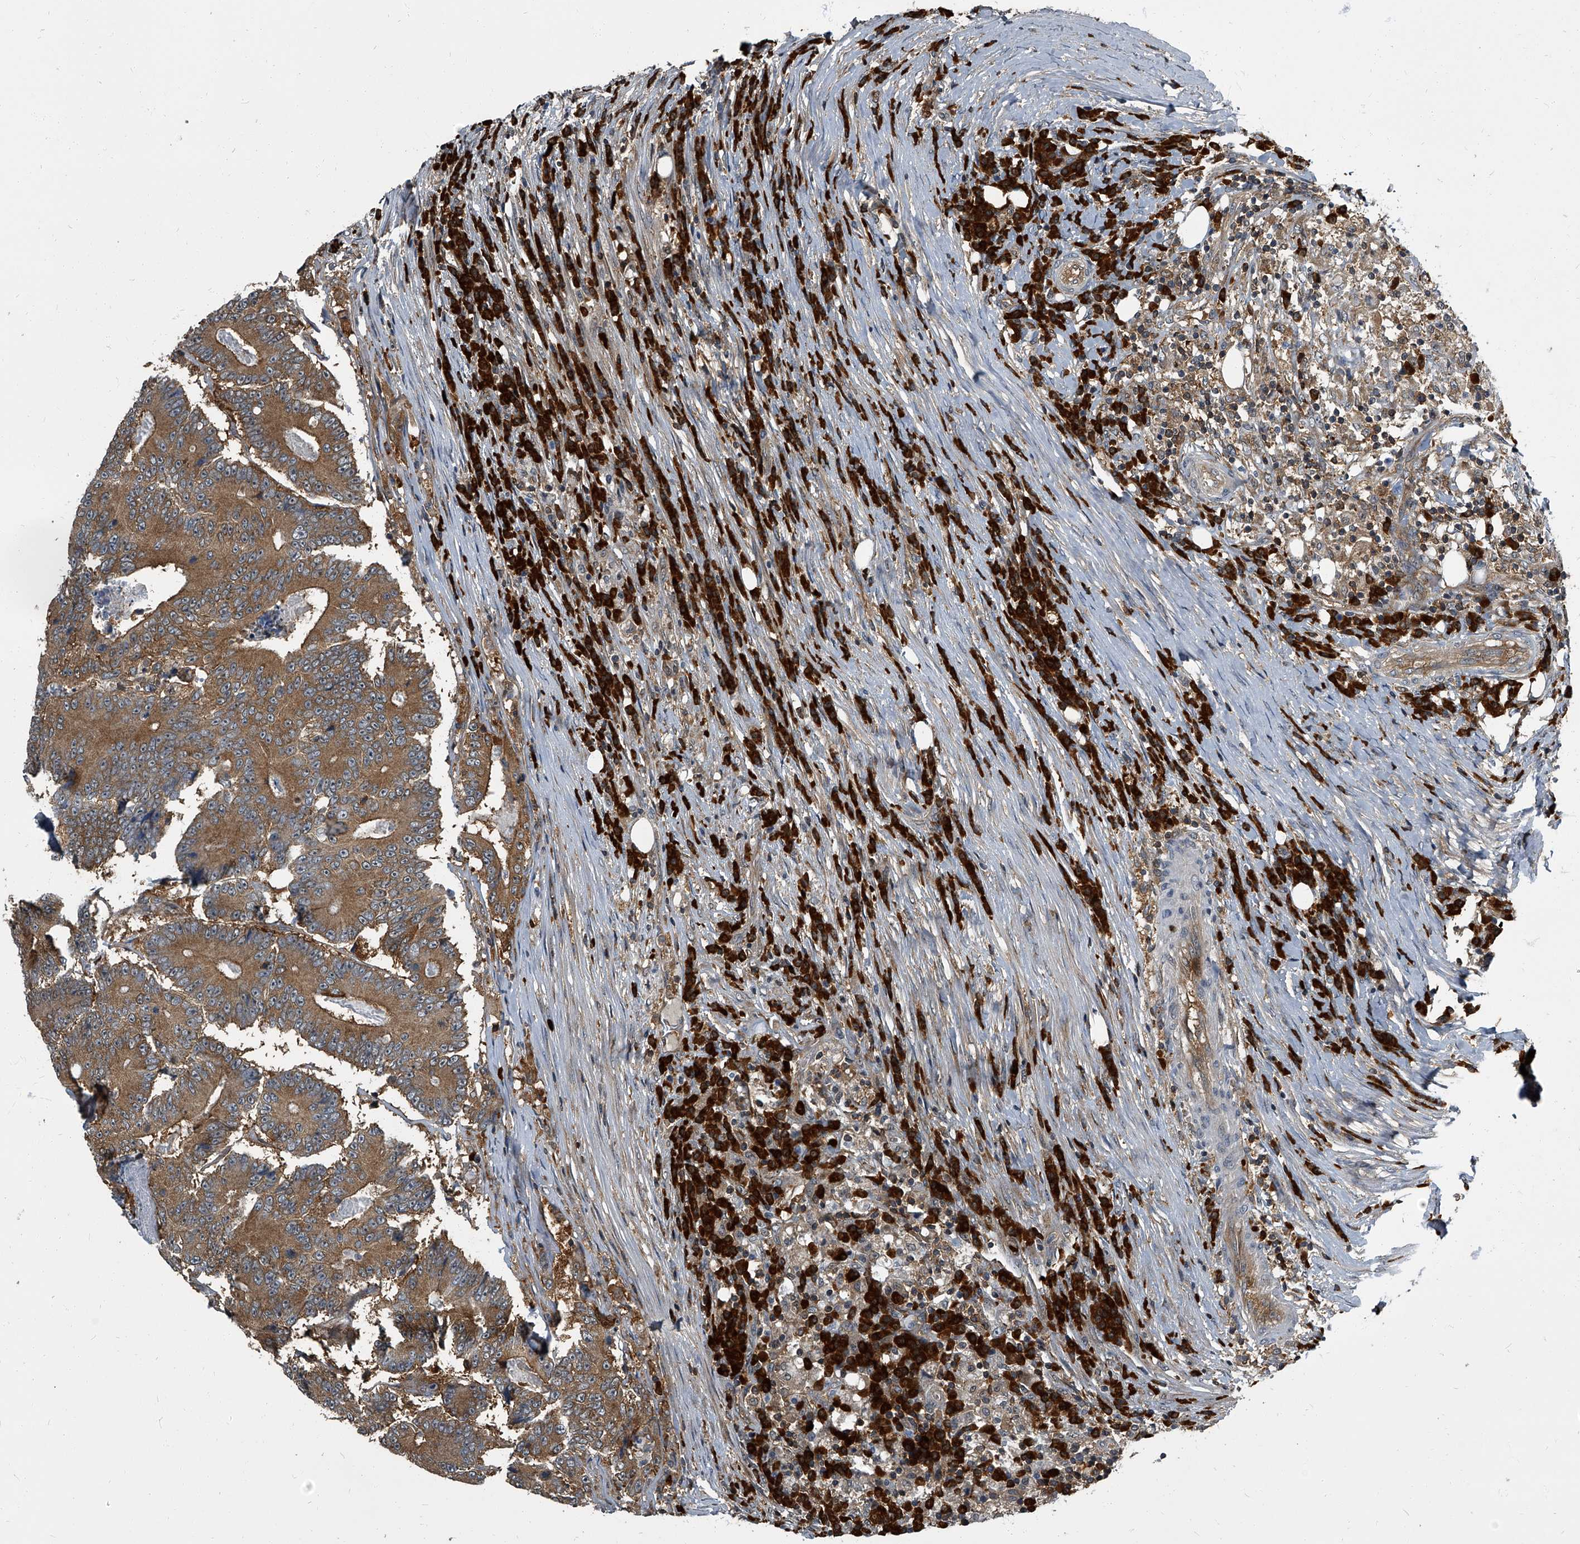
{"staining": {"intensity": "moderate", "quantity": ">75%", "location": "cytoplasmic/membranous"}, "tissue": "colorectal cancer", "cell_type": "Tumor cells", "image_type": "cancer", "snomed": [{"axis": "morphology", "description": "Adenocarcinoma, NOS"}, {"axis": "topography", "description": "Colon"}], "caption": "Protein expression analysis of human colorectal cancer reveals moderate cytoplasmic/membranous staining in about >75% of tumor cells. Nuclei are stained in blue.", "gene": "CDV3", "patient": {"sex": "male", "age": 83}}